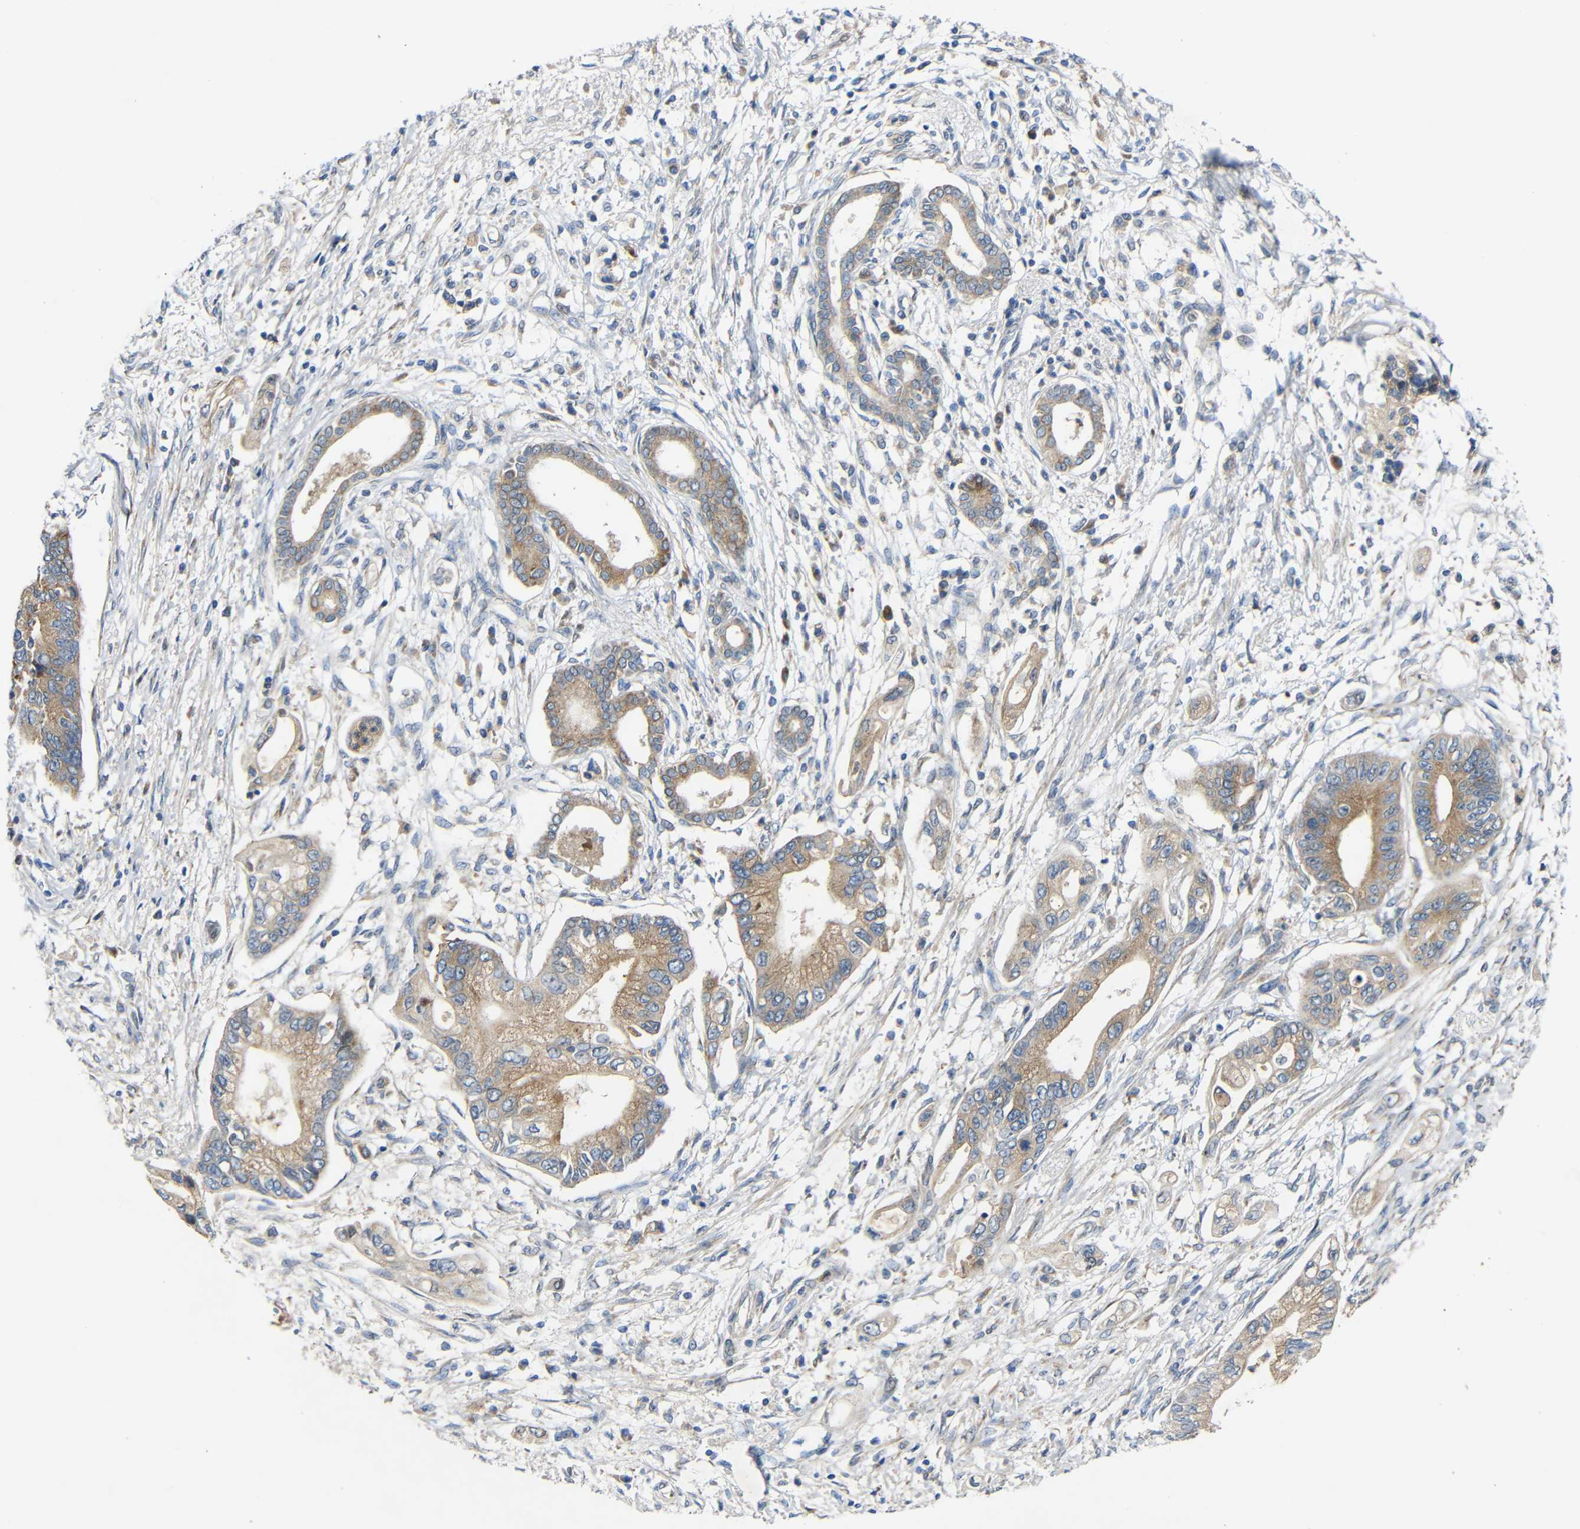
{"staining": {"intensity": "moderate", "quantity": ">75%", "location": "cytoplasmic/membranous"}, "tissue": "pancreatic cancer", "cell_type": "Tumor cells", "image_type": "cancer", "snomed": [{"axis": "morphology", "description": "Adenocarcinoma, NOS"}, {"axis": "topography", "description": "Pancreas"}], "caption": "Protein analysis of pancreatic adenocarcinoma tissue exhibits moderate cytoplasmic/membranous positivity in approximately >75% of tumor cells. (DAB (3,3'-diaminobenzidine) IHC with brightfield microscopy, high magnification).", "gene": "TMEM25", "patient": {"sex": "male", "age": 56}}